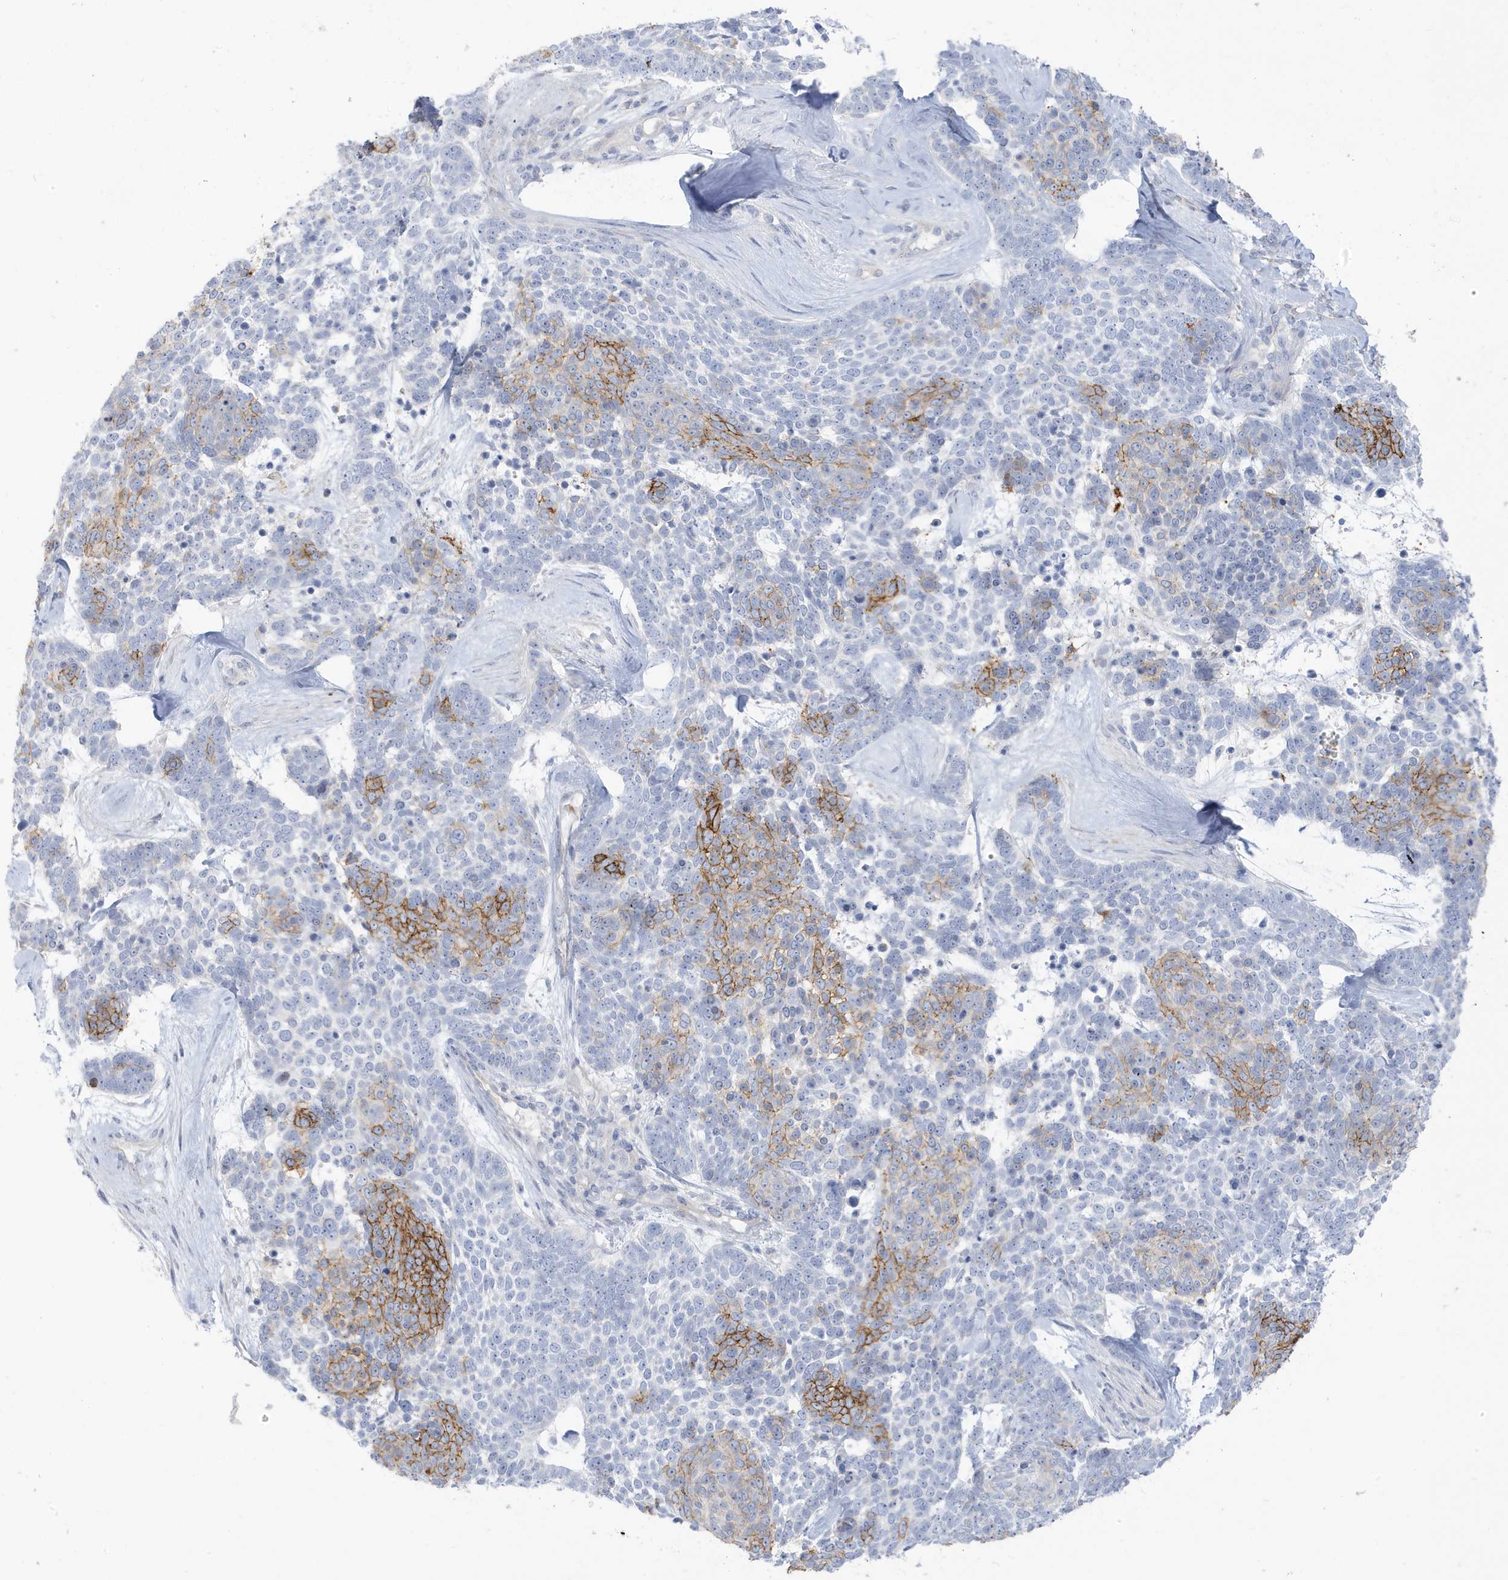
{"staining": {"intensity": "moderate", "quantity": "25%-75%", "location": "cytoplasmic/membranous"}, "tissue": "skin cancer", "cell_type": "Tumor cells", "image_type": "cancer", "snomed": [{"axis": "morphology", "description": "Basal cell carcinoma"}, {"axis": "topography", "description": "Skin"}], "caption": "IHC photomicrograph of neoplastic tissue: basal cell carcinoma (skin) stained using IHC reveals medium levels of moderate protein expression localized specifically in the cytoplasmic/membranous of tumor cells, appearing as a cytoplasmic/membranous brown color.", "gene": "ATP13A5", "patient": {"sex": "female", "age": 81}}